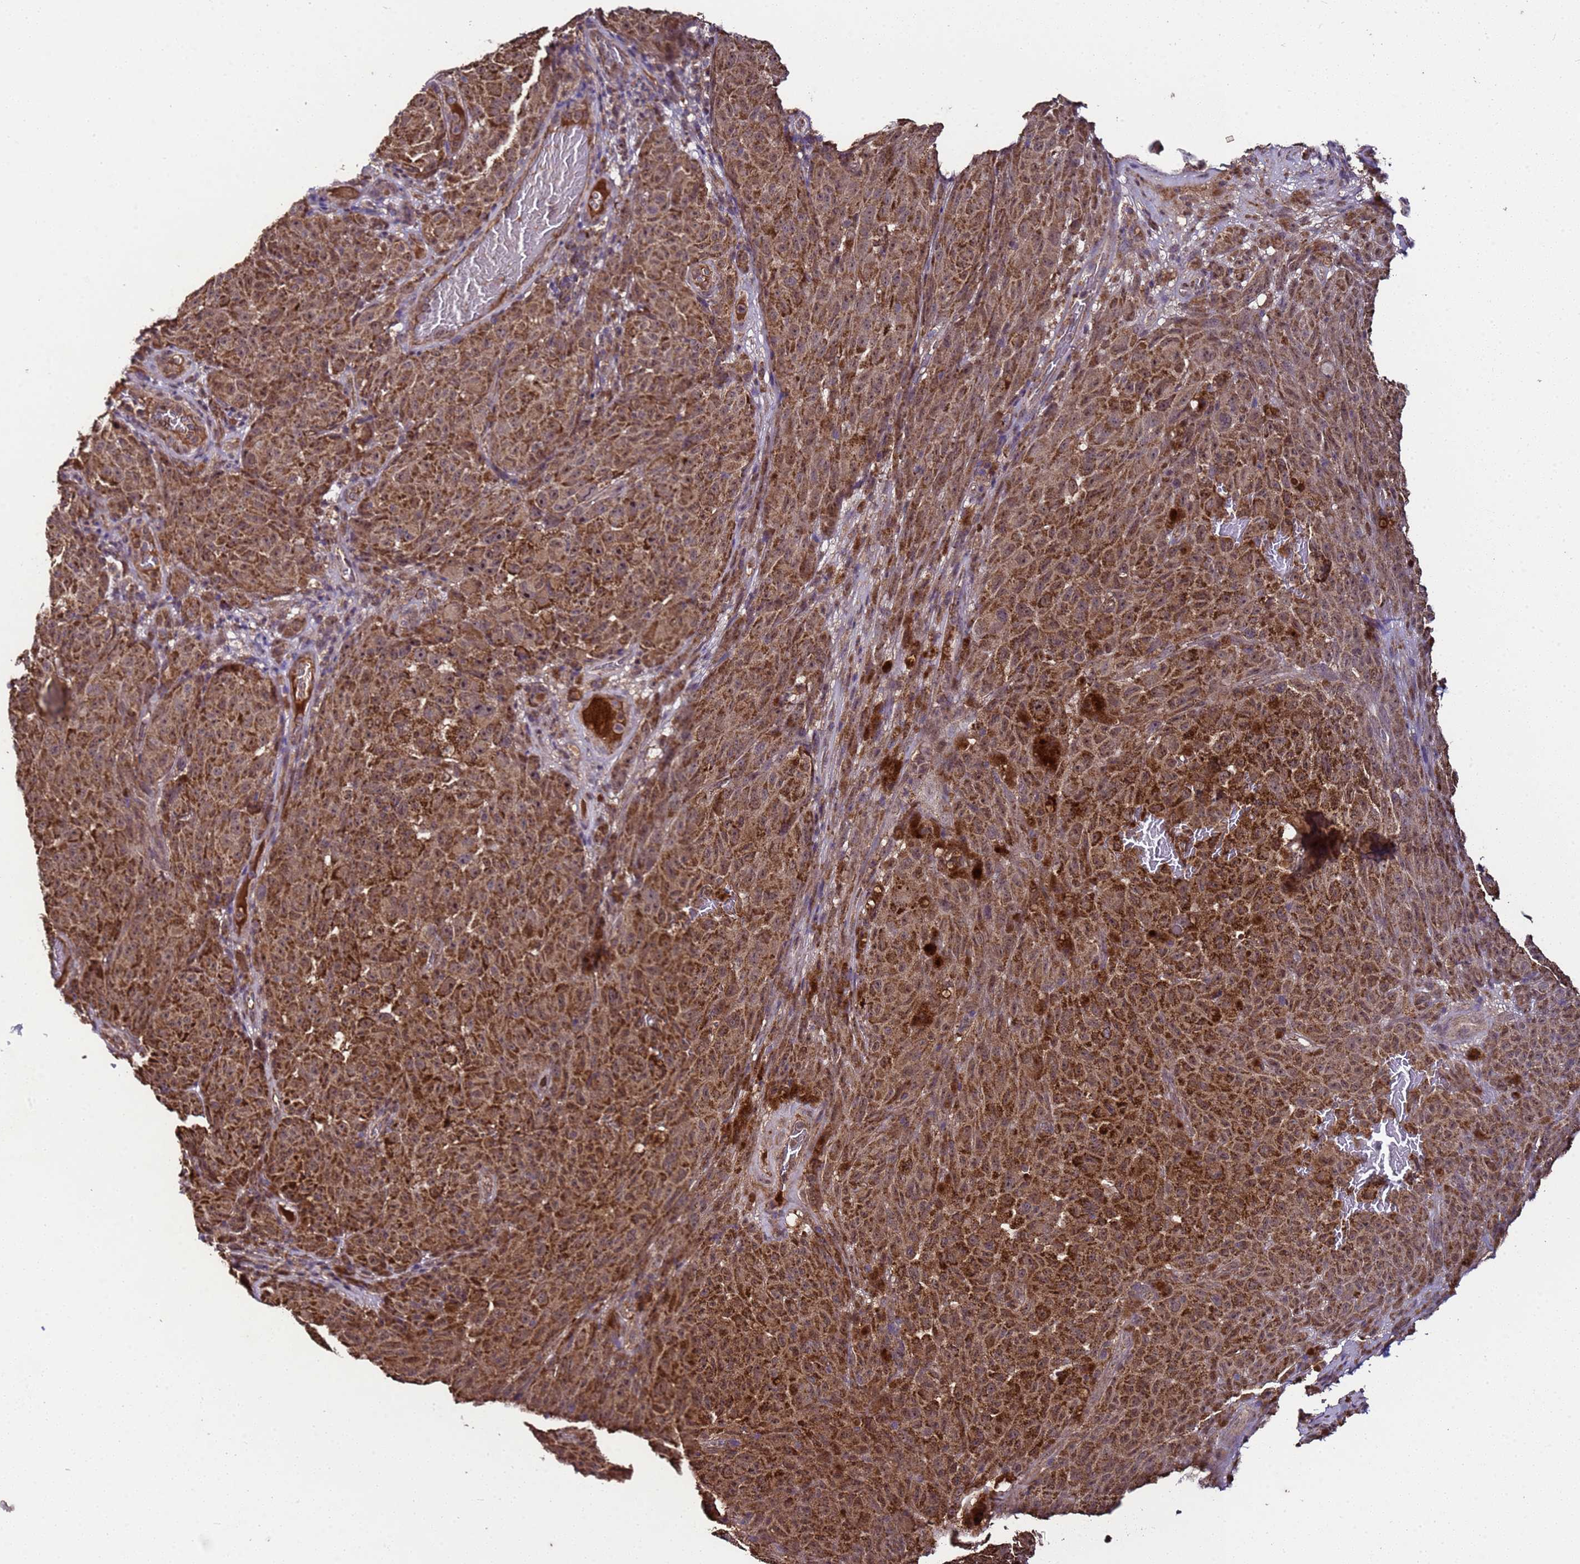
{"staining": {"intensity": "strong", "quantity": ">75%", "location": "cytoplasmic/membranous"}, "tissue": "melanoma", "cell_type": "Tumor cells", "image_type": "cancer", "snomed": [{"axis": "morphology", "description": "Malignant melanoma, NOS"}, {"axis": "topography", "description": "Skin"}], "caption": "Malignant melanoma stained with DAB IHC demonstrates high levels of strong cytoplasmic/membranous staining in about >75% of tumor cells.", "gene": "HSPBAP1", "patient": {"sex": "female", "age": 82}}